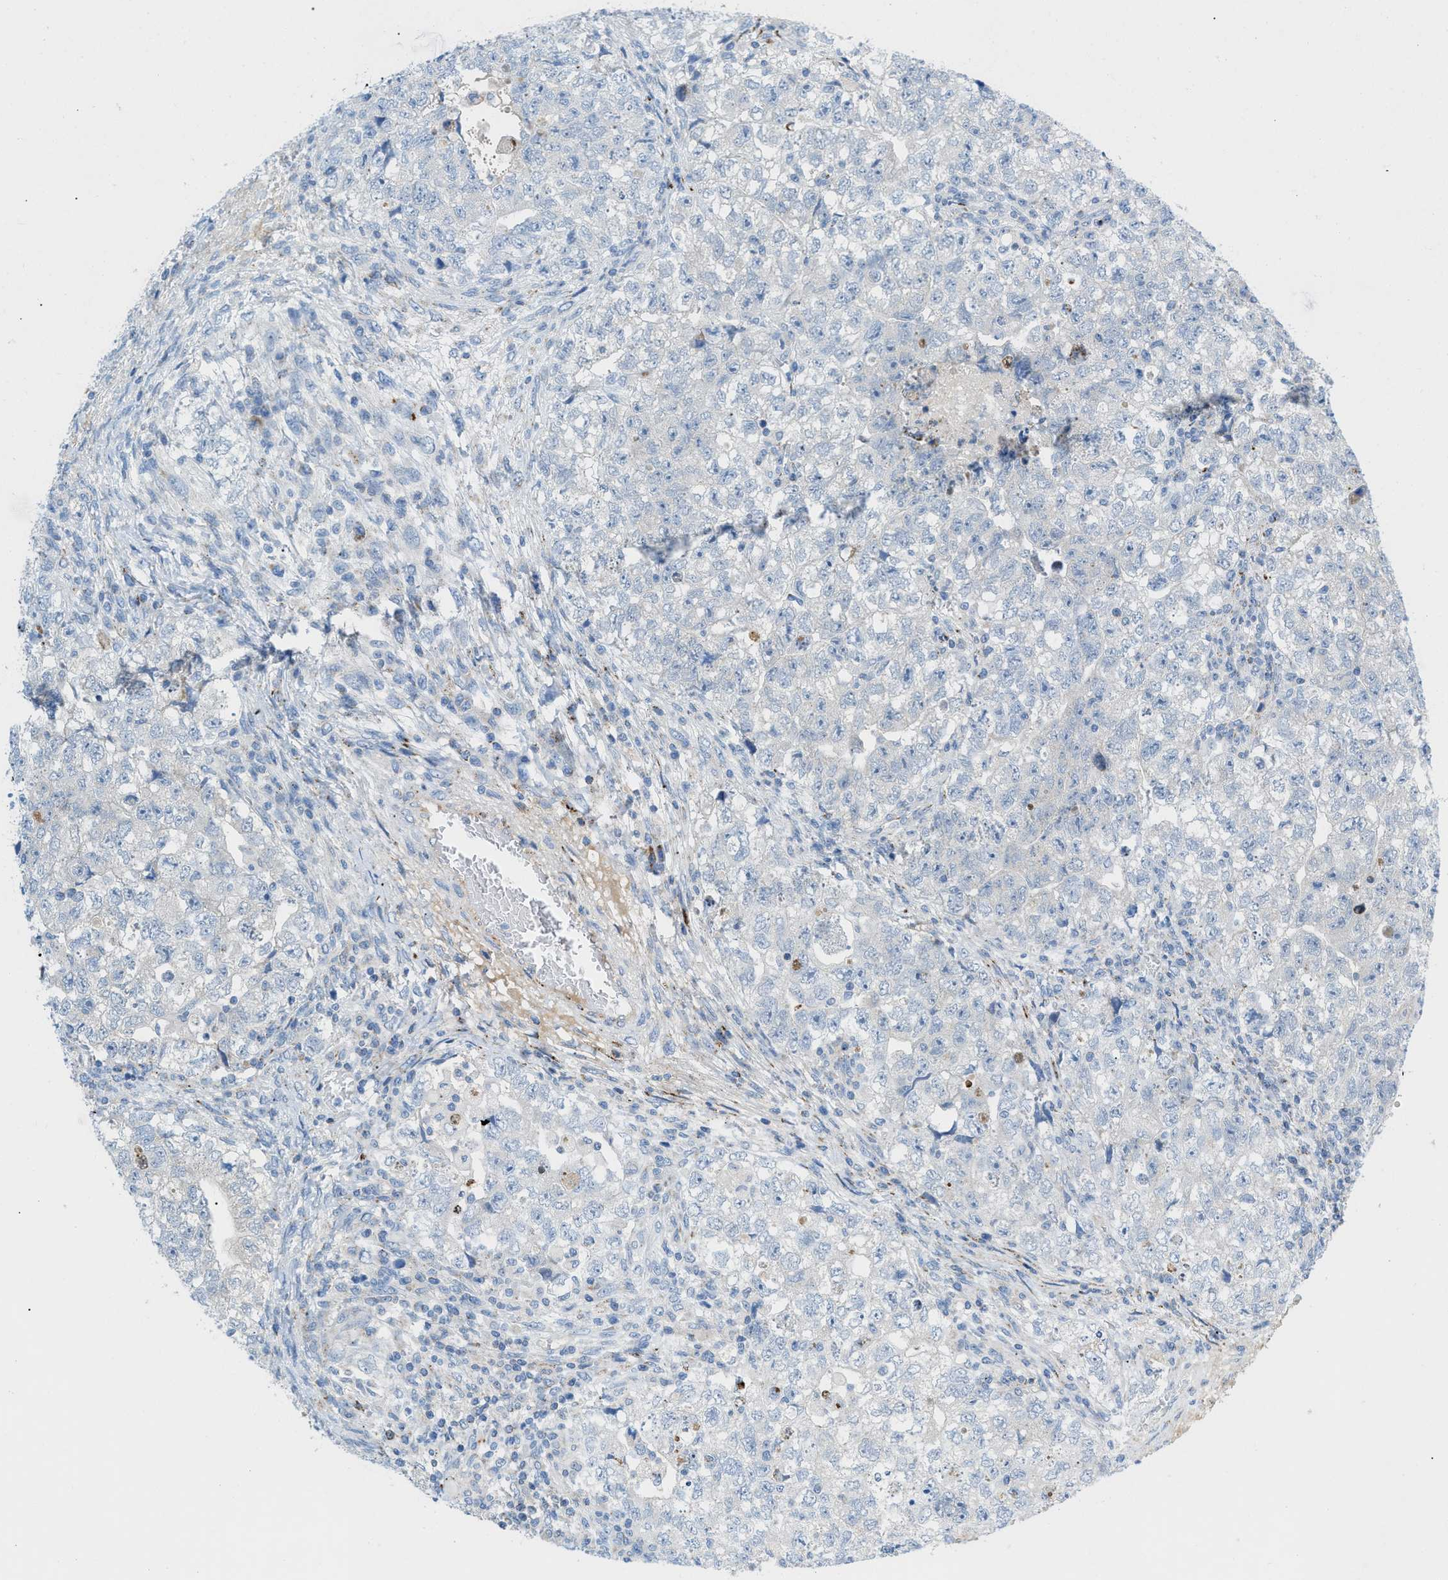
{"staining": {"intensity": "negative", "quantity": "none", "location": "none"}, "tissue": "testis cancer", "cell_type": "Tumor cells", "image_type": "cancer", "snomed": [{"axis": "morphology", "description": "Carcinoma, Embryonal, NOS"}, {"axis": "topography", "description": "Testis"}], "caption": "Embryonal carcinoma (testis) was stained to show a protein in brown. There is no significant staining in tumor cells.", "gene": "RBBP9", "patient": {"sex": "male", "age": 36}}